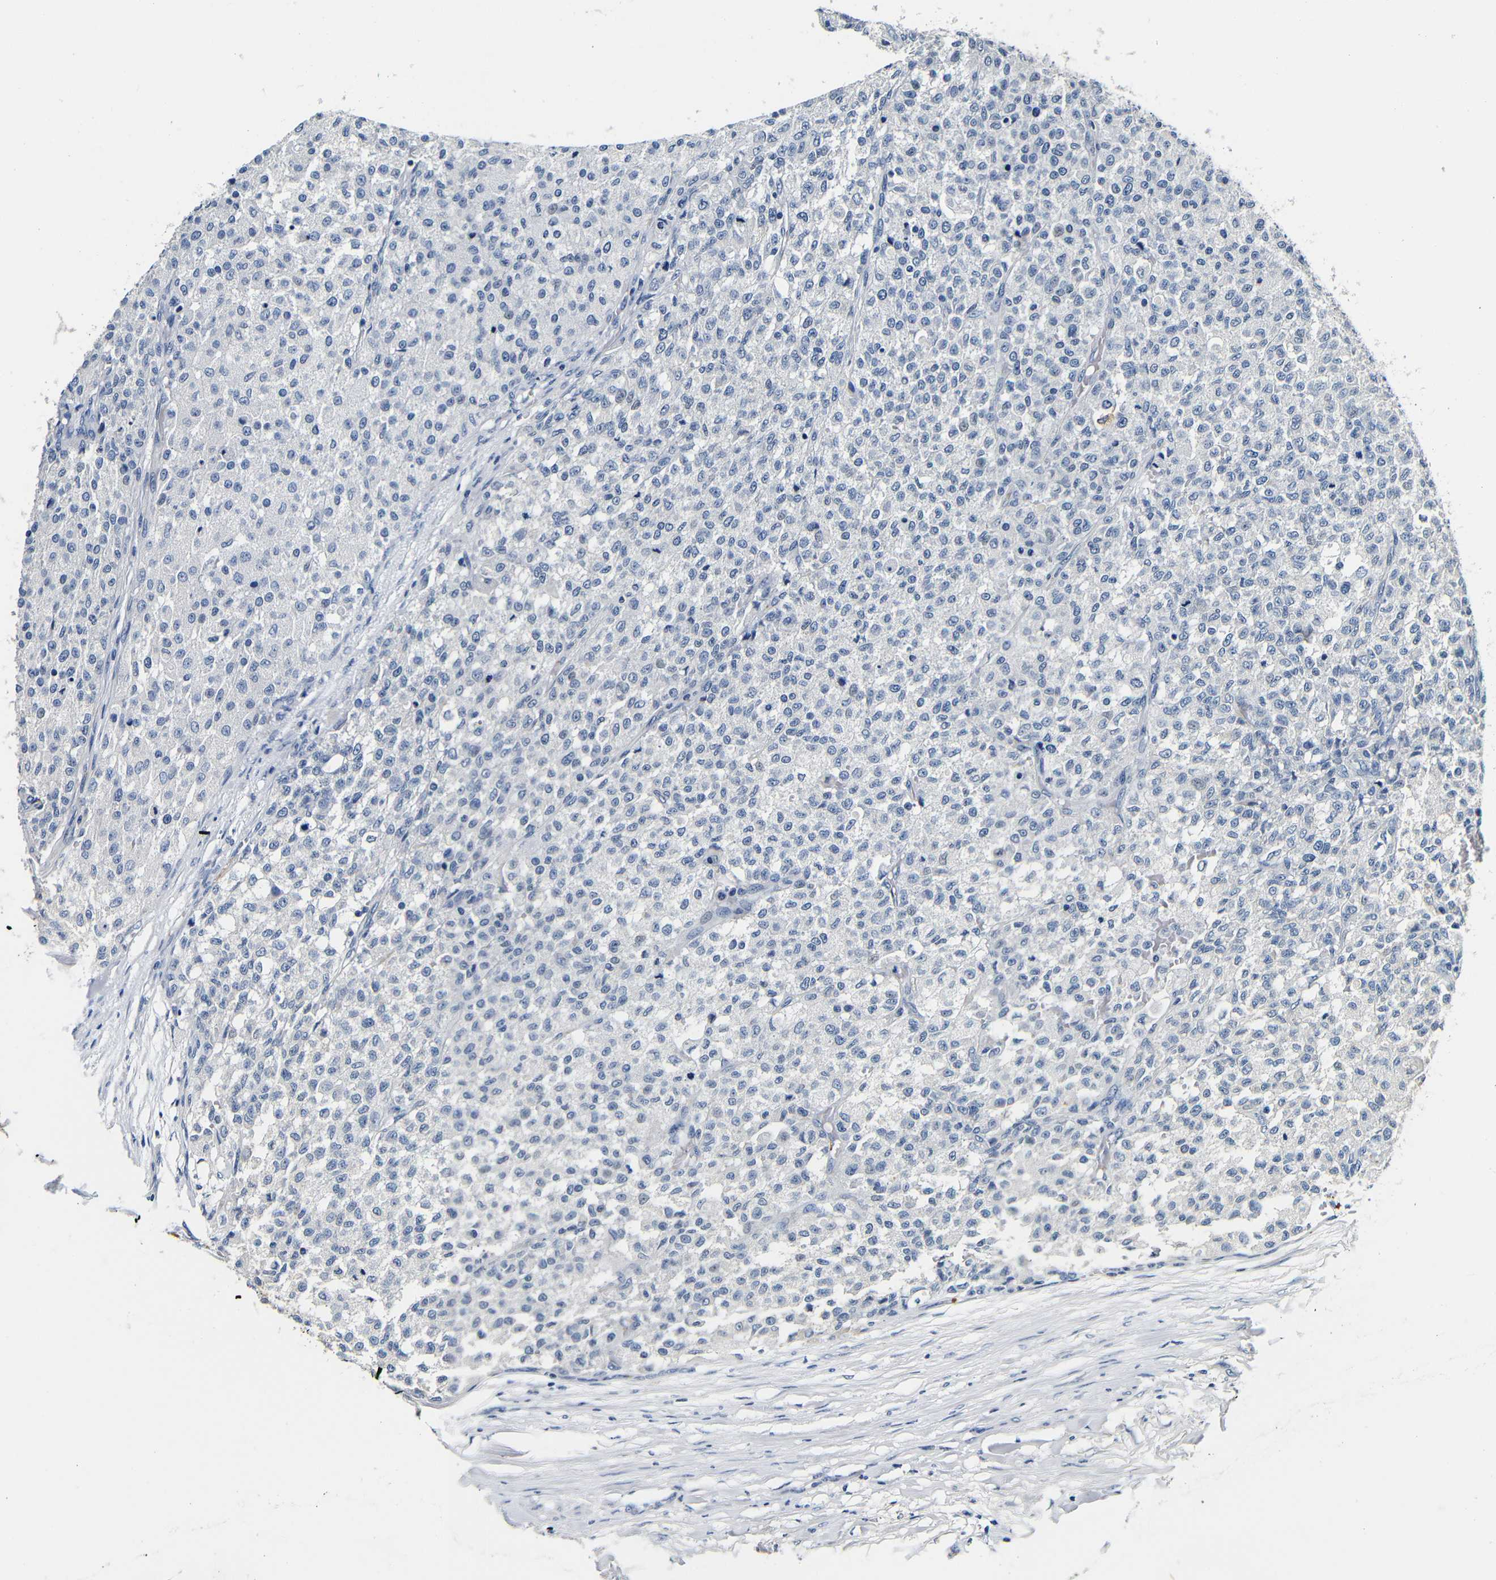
{"staining": {"intensity": "negative", "quantity": "none", "location": "none"}, "tissue": "testis cancer", "cell_type": "Tumor cells", "image_type": "cancer", "snomed": [{"axis": "morphology", "description": "Seminoma, NOS"}, {"axis": "topography", "description": "Testis"}], "caption": "This image is of seminoma (testis) stained with immunohistochemistry (IHC) to label a protein in brown with the nuclei are counter-stained blue. There is no expression in tumor cells.", "gene": "GP1BA", "patient": {"sex": "male", "age": 59}}